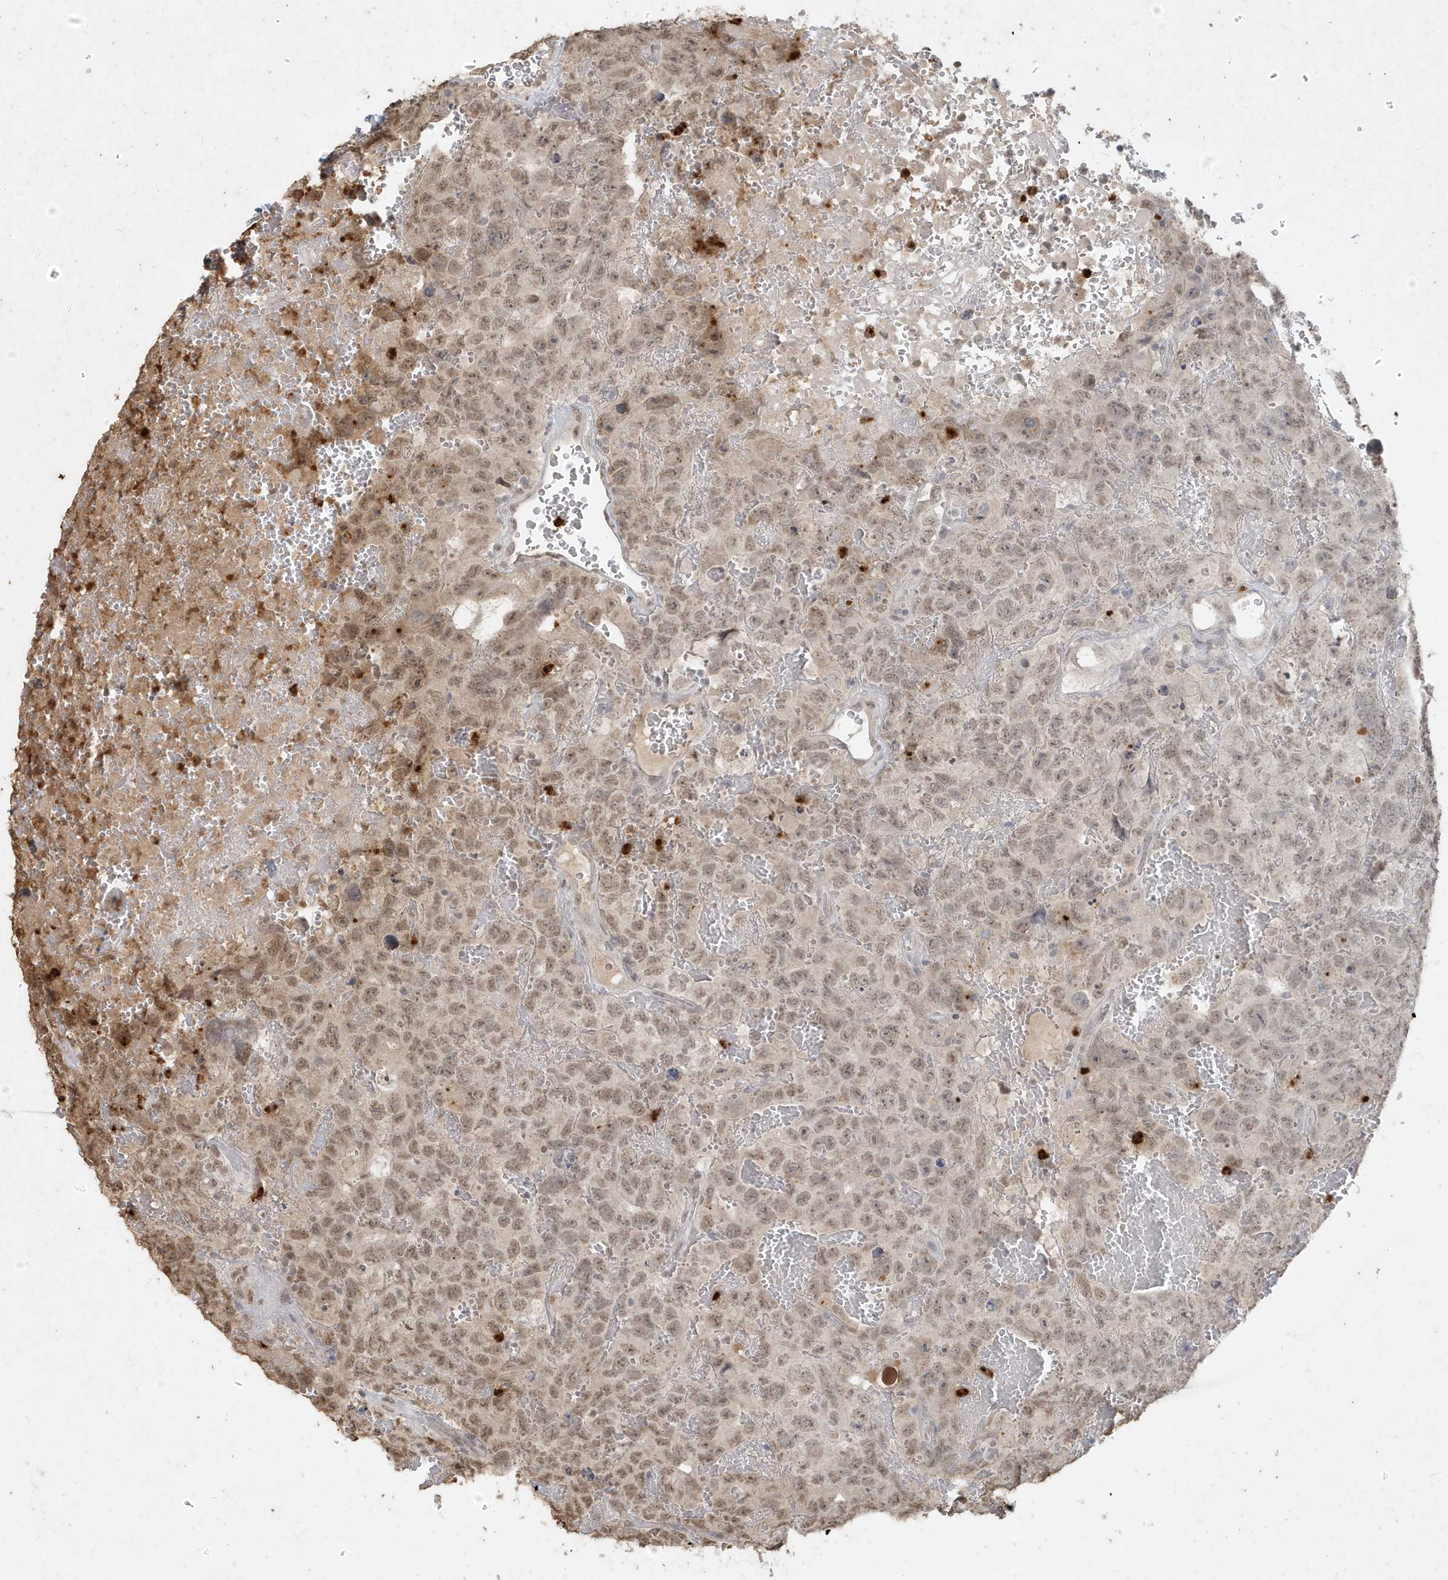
{"staining": {"intensity": "moderate", "quantity": ">75%", "location": "nuclear"}, "tissue": "testis cancer", "cell_type": "Tumor cells", "image_type": "cancer", "snomed": [{"axis": "morphology", "description": "Carcinoma, Embryonal, NOS"}, {"axis": "topography", "description": "Testis"}], "caption": "Immunohistochemistry (IHC) (DAB (3,3'-diaminobenzidine)) staining of testis embryonal carcinoma displays moderate nuclear protein positivity in approximately >75% of tumor cells.", "gene": "DEFA1", "patient": {"sex": "male", "age": 45}}